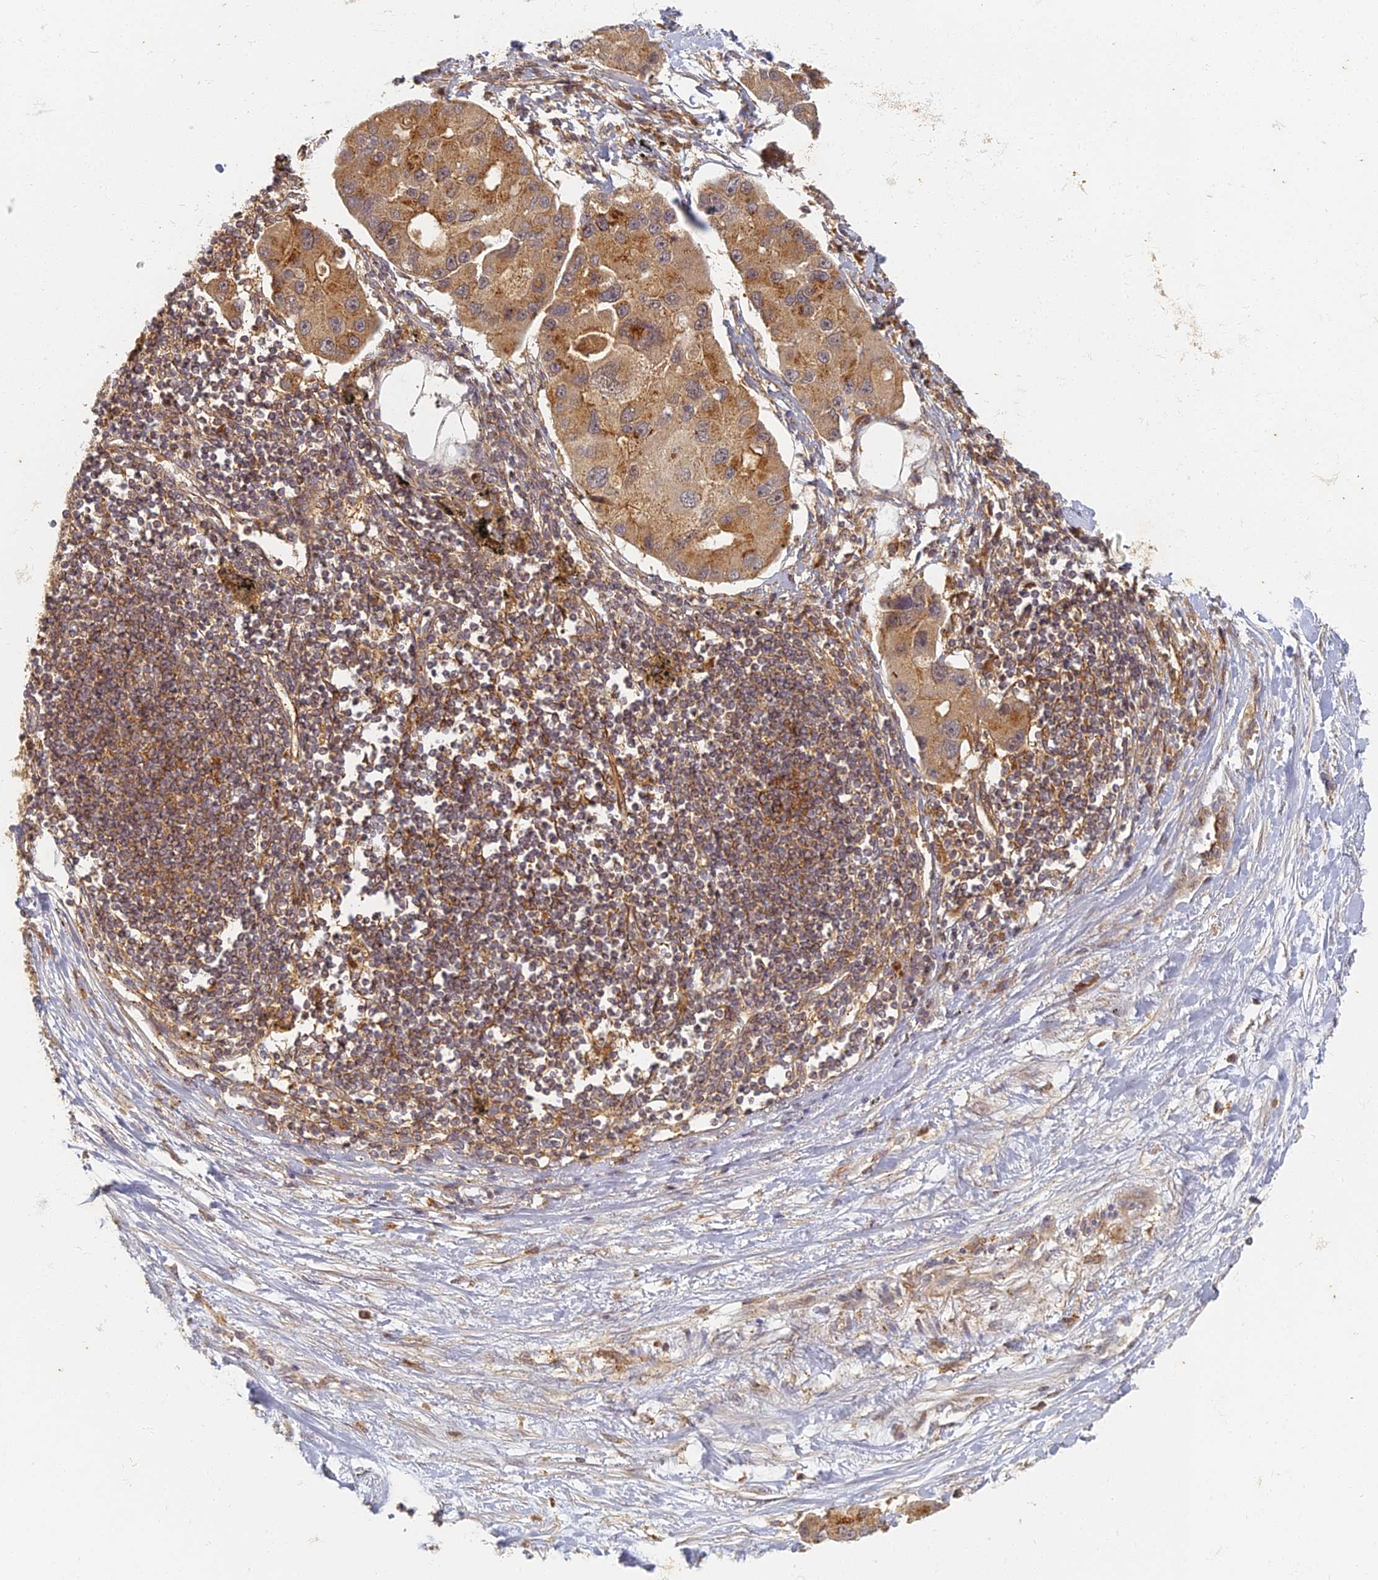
{"staining": {"intensity": "moderate", "quantity": ">75%", "location": "cytoplasmic/membranous"}, "tissue": "lung cancer", "cell_type": "Tumor cells", "image_type": "cancer", "snomed": [{"axis": "morphology", "description": "Adenocarcinoma, NOS"}, {"axis": "topography", "description": "Lung"}], "caption": "This photomicrograph reveals immunohistochemistry staining of lung cancer (adenocarcinoma), with medium moderate cytoplasmic/membranous positivity in approximately >75% of tumor cells.", "gene": "INO80D", "patient": {"sex": "female", "age": 54}}